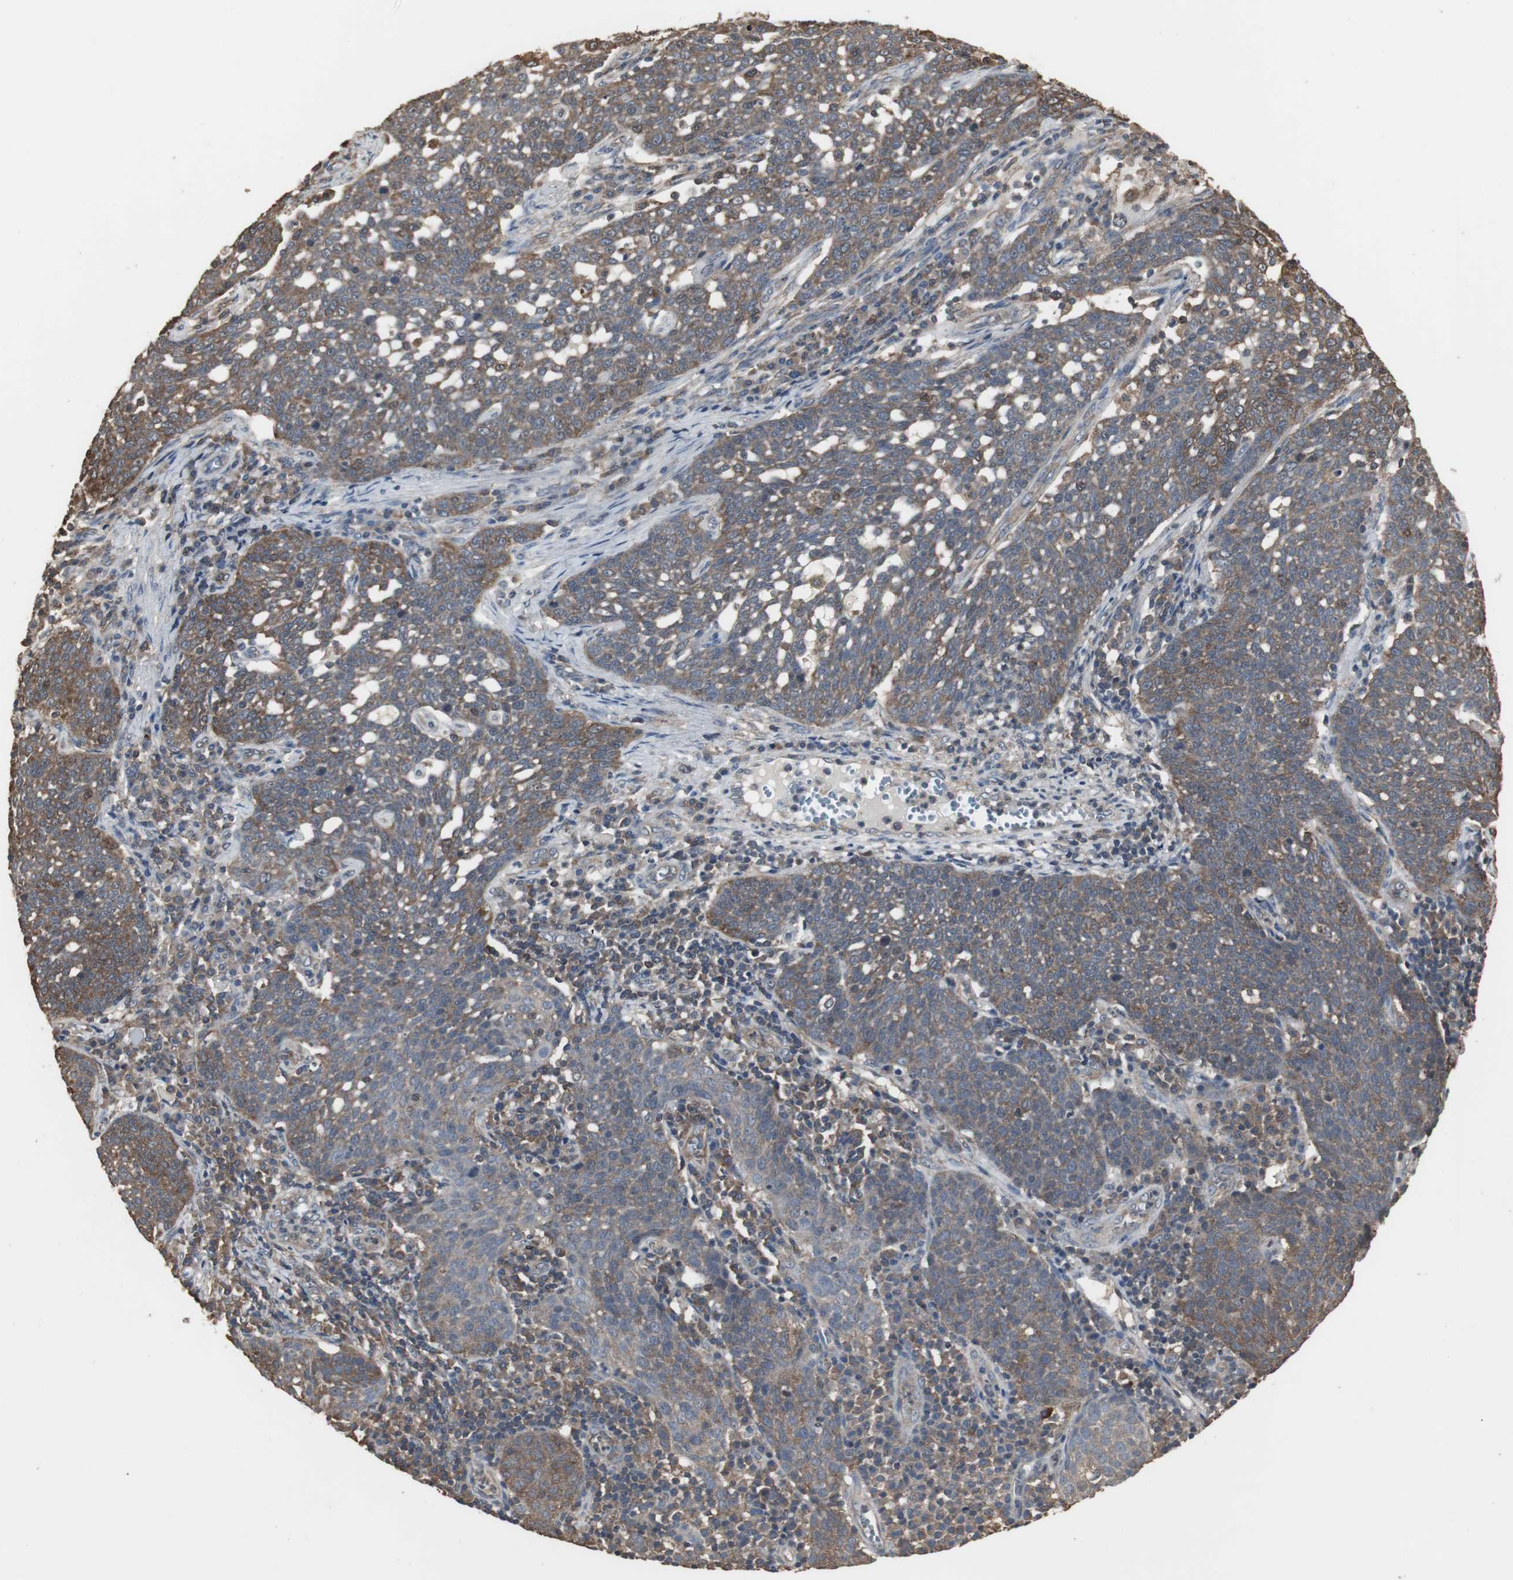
{"staining": {"intensity": "moderate", "quantity": ">75%", "location": "cytoplasmic/membranous"}, "tissue": "cervical cancer", "cell_type": "Tumor cells", "image_type": "cancer", "snomed": [{"axis": "morphology", "description": "Squamous cell carcinoma, NOS"}, {"axis": "topography", "description": "Cervix"}], "caption": "Immunohistochemistry staining of cervical cancer (squamous cell carcinoma), which reveals medium levels of moderate cytoplasmic/membranous positivity in approximately >75% of tumor cells indicating moderate cytoplasmic/membranous protein expression. The staining was performed using DAB (3,3'-diaminobenzidine) (brown) for protein detection and nuclei were counterstained in hematoxylin (blue).", "gene": "HPRT1", "patient": {"sex": "female", "age": 34}}